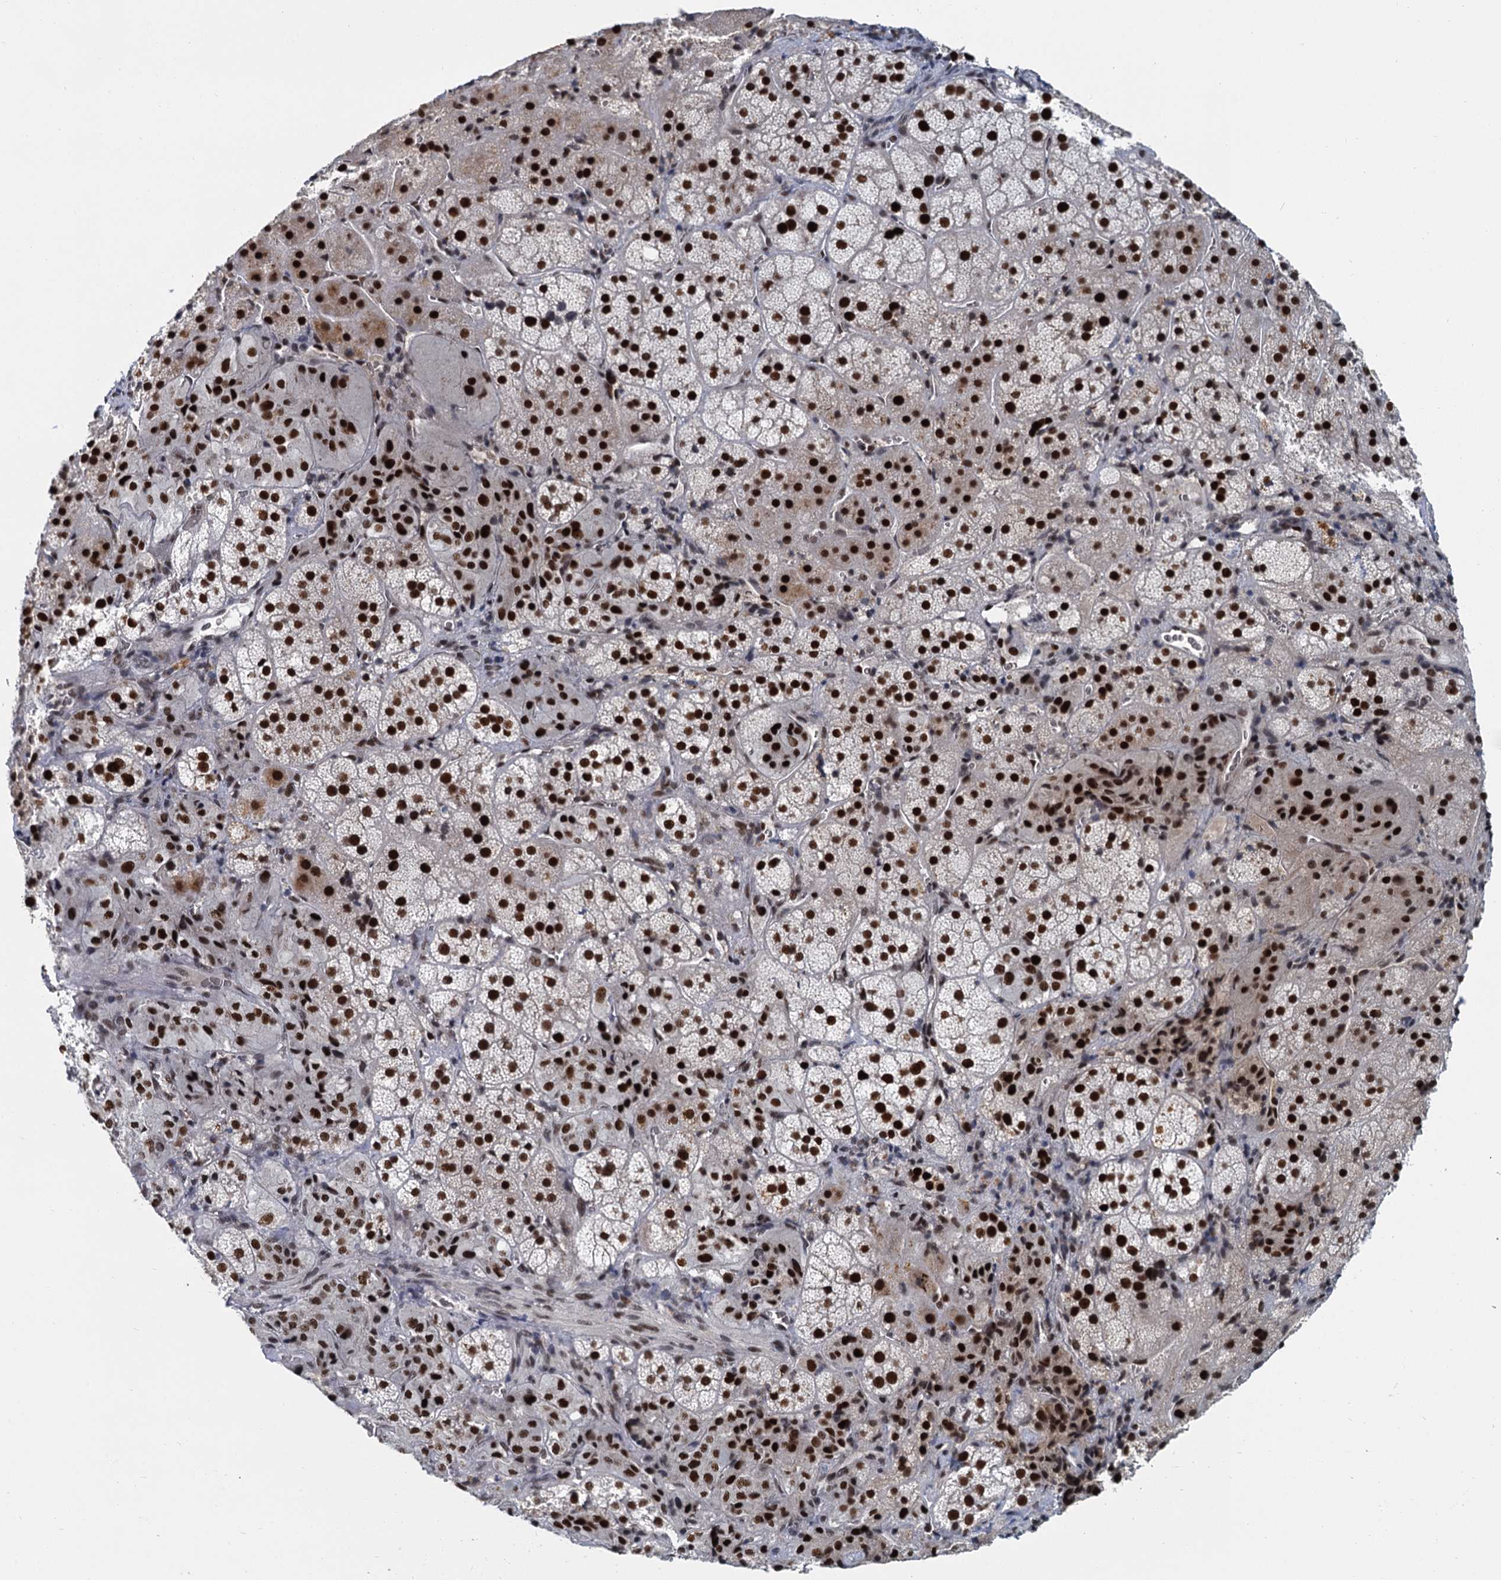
{"staining": {"intensity": "strong", "quantity": ">75%", "location": "nuclear"}, "tissue": "adrenal gland", "cell_type": "Glandular cells", "image_type": "normal", "snomed": [{"axis": "morphology", "description": "Normal tissue, NOS"}, {"axis": "topography", "description": "Adrenal gland"}], "caption": "There is high levels of strong nuclear expression in glandular cells of normal adrenal gland, as demonstrated by immunohistochemical staining (brown color).", "gene": "RPRD1A", "patient": {"sex": "female", "age": 44}}